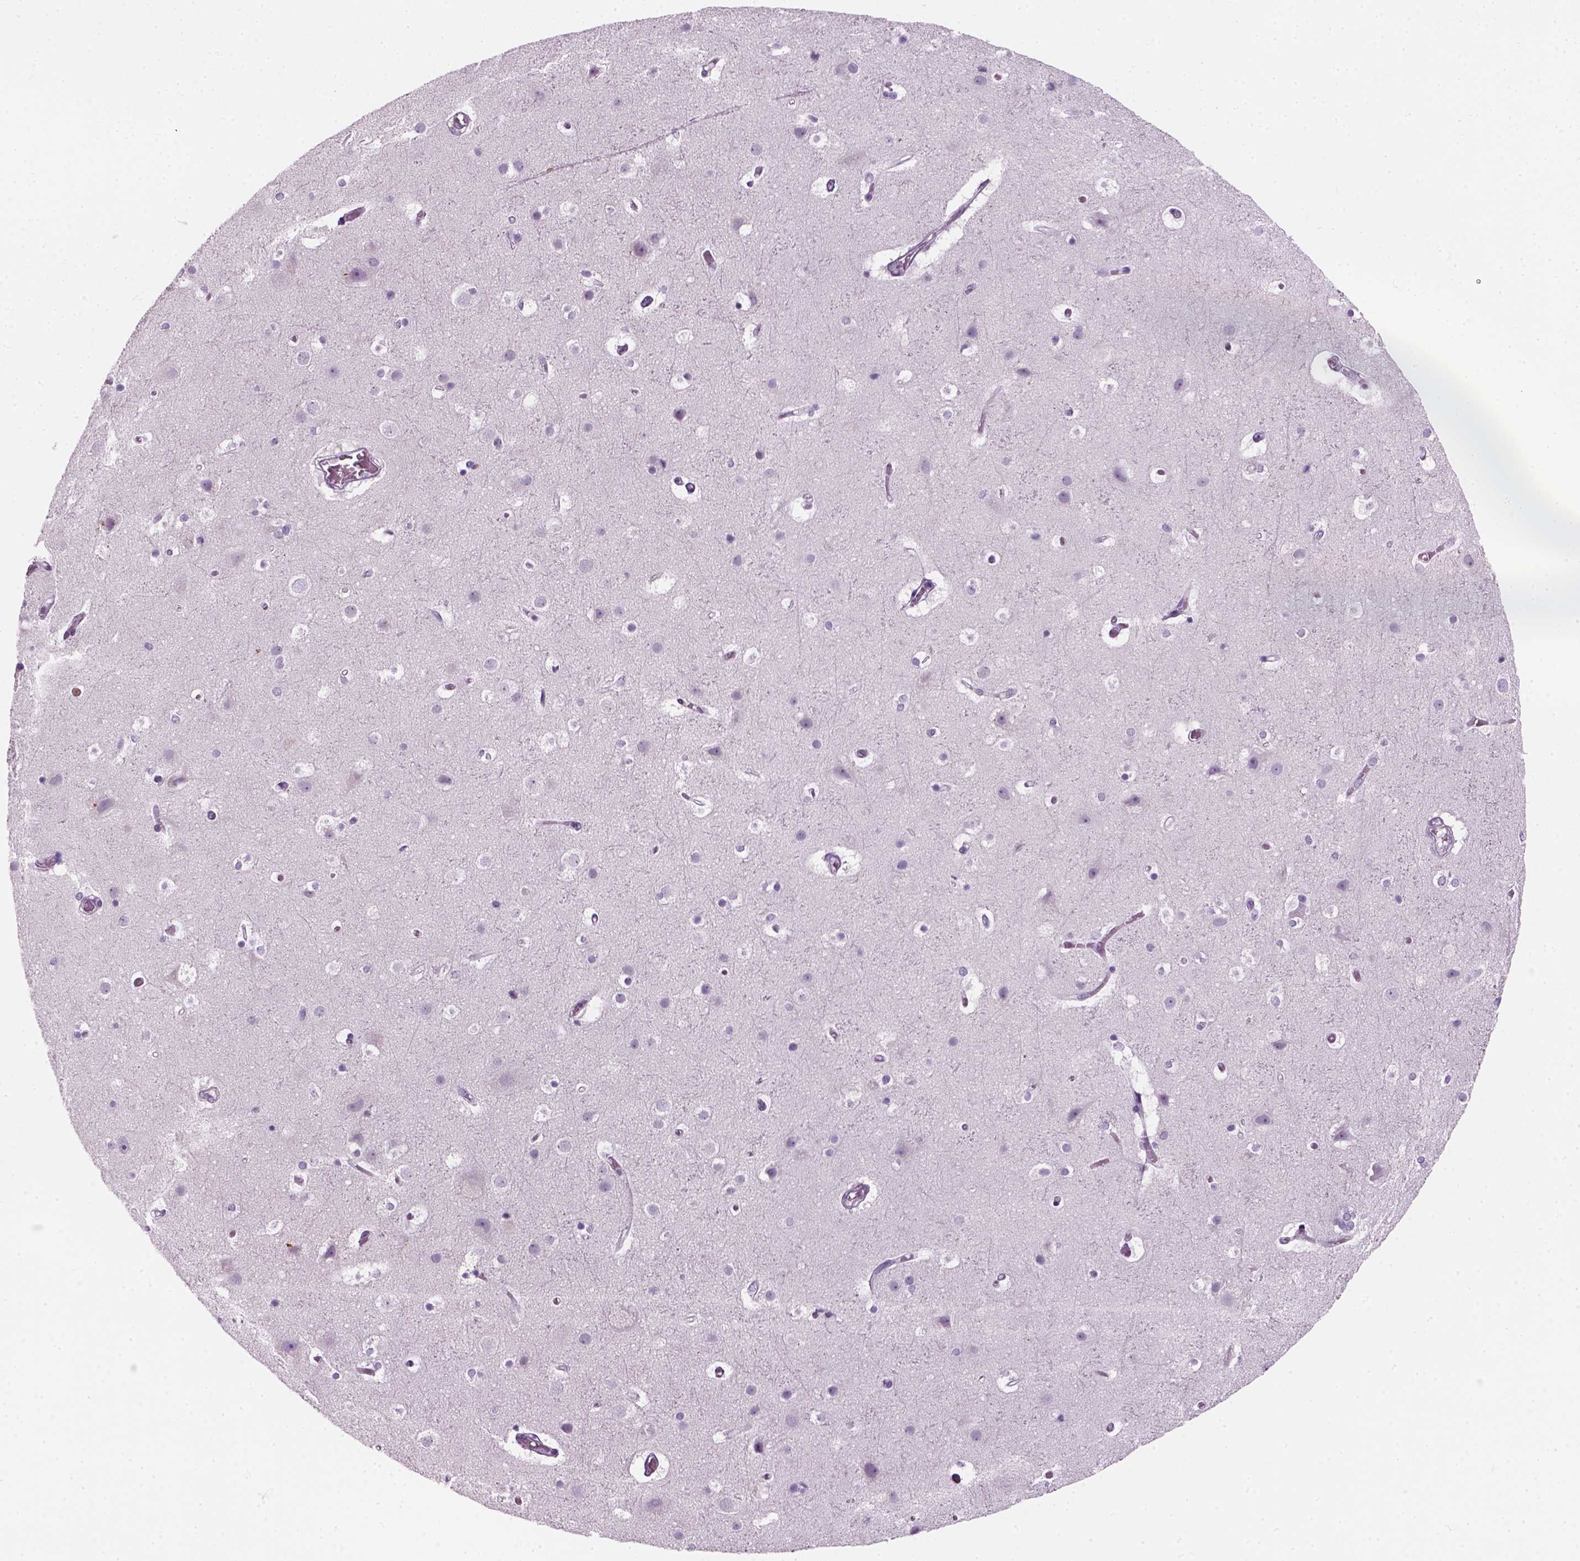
{"staining": {"intensity": "negative", "quantity": "none", "location": "none"}, "tissue": "cerebral cortex", "cell_type": "Endothelial cells", "image_type": "normal", "snomed": [{"axis": "morphology", "description": "Normal tissue, NOS"}, {"axis": "topography", "description": "Cerebral cortex"}], "caption": "High power microscopy photomicrograph of an IHC micrograph of normal cerebral cortex, revealing no significant staining in endothelial cells. (Brightfield microscopy of DAB IHC at high magnification).", "gene": "IL4", "patient": {"sex": "female", "age": 52}}